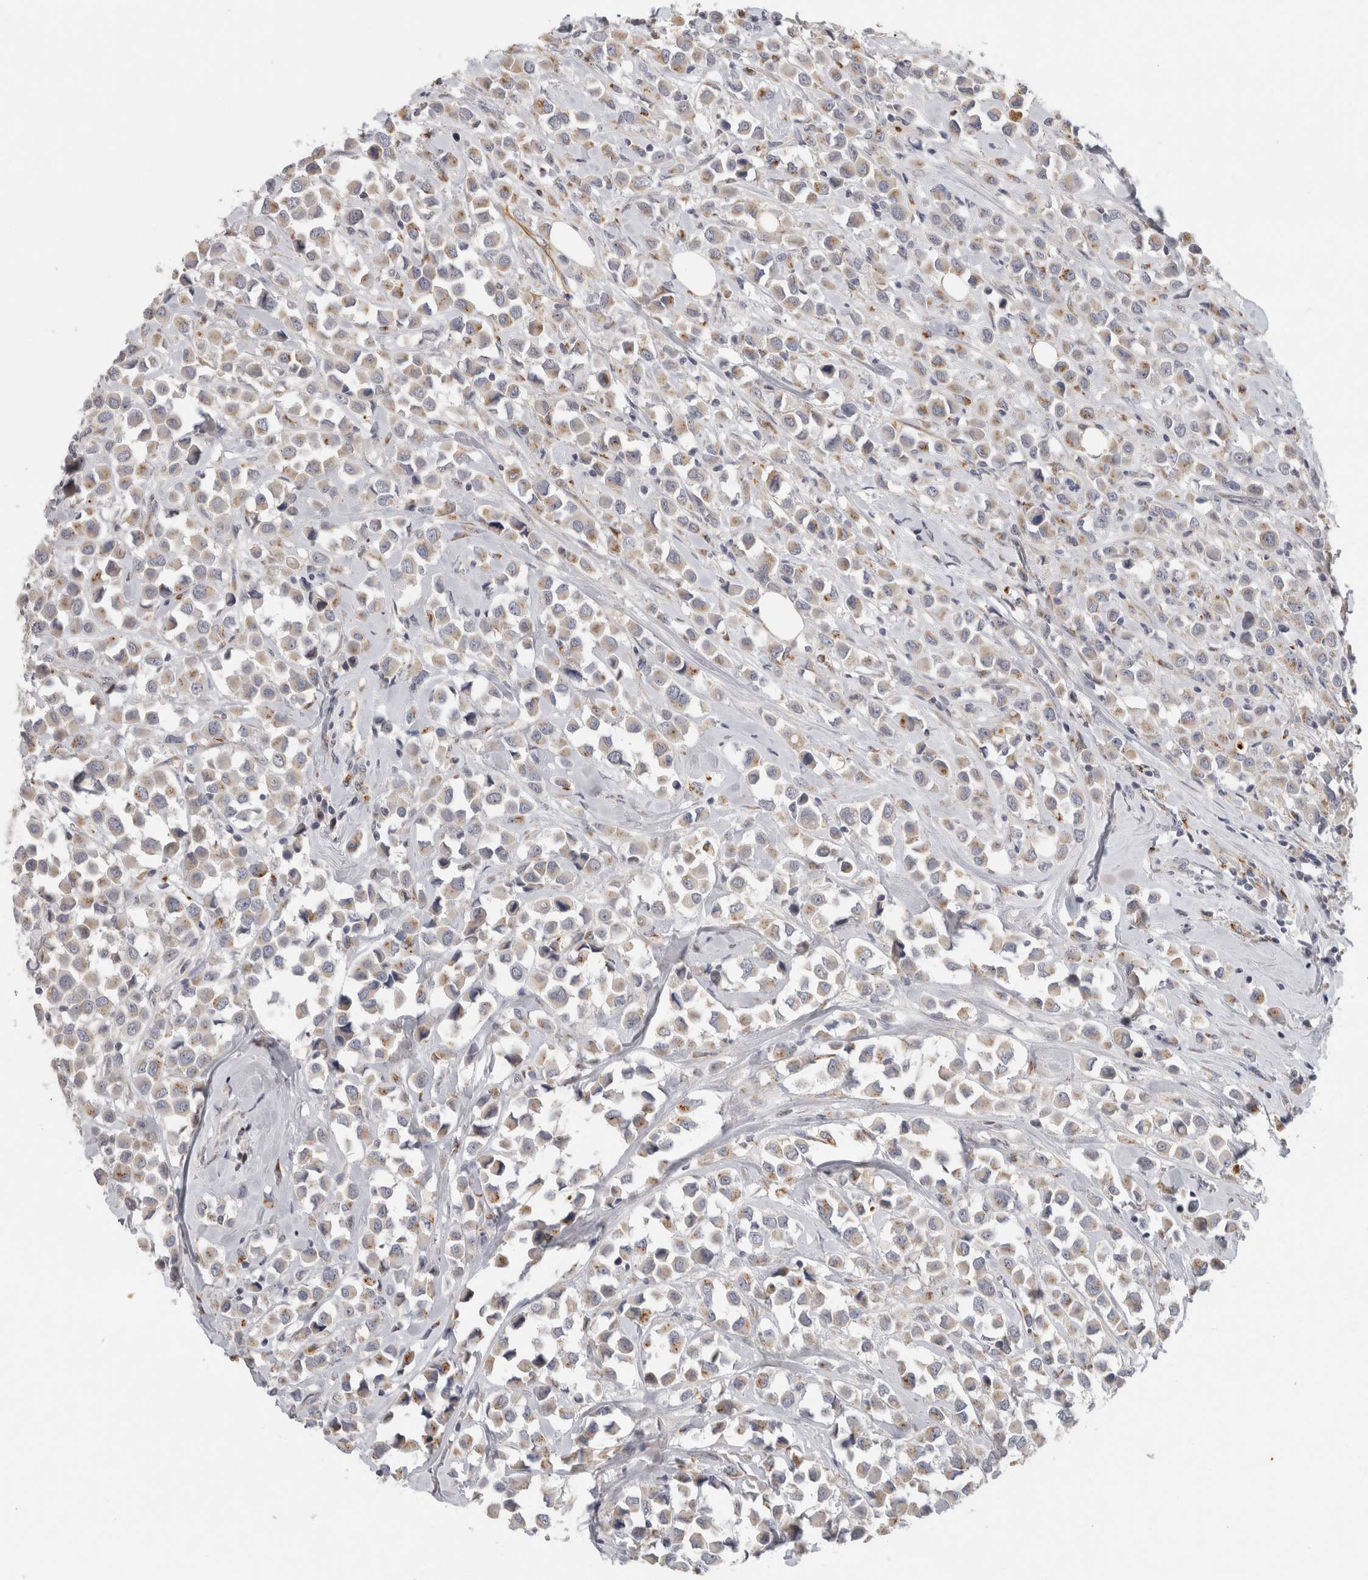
{"staining": {"intensity": "strong", "quantity": "25%-75%", "location": "cytoplasmic/membranous"}, "tissue": "breast cancer", "cell_type": "Tumor cells", "image_type": "cancer", "snomed": [{"axis": "morphology", "description": "Duct carcinoma"}, {"axis": "topography", "description": "Breast"}], "caption": "Immunohistochemistry (IHC) (DAB (3,3'-diaminobenzidine)) staining of human breast cancer reveals strong cytoplasmic/membranous protein expression in about 25%-75% of tumor cells.", "gene": "MGAT1", "patient": {"sex": "female", "age": 61}}